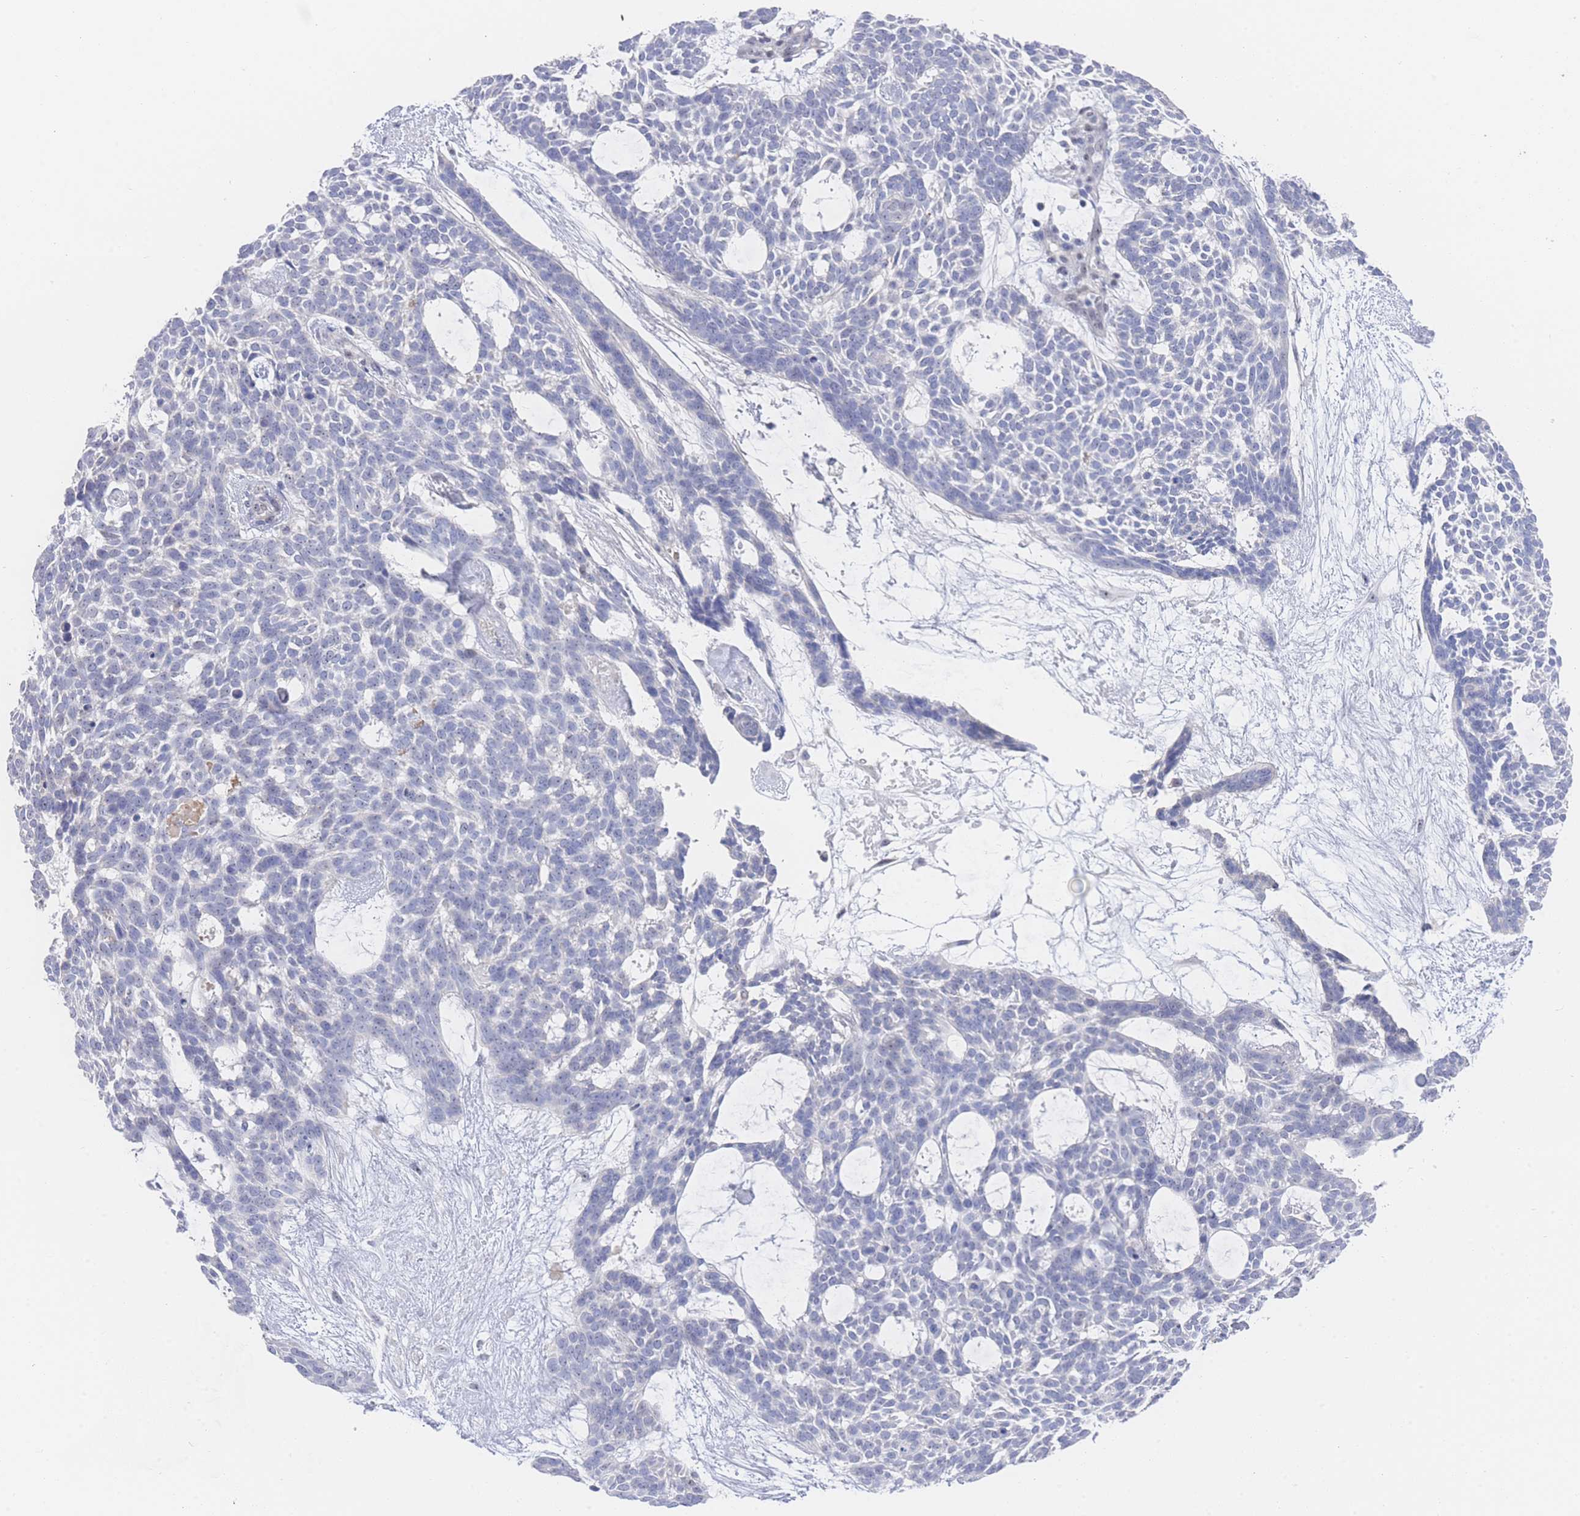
{"staining": {"intensity": "negative", "quantity": "none", "location": "none"}, "tissue": "skin cancer", "cell_type": "Tumor cells", "image_type": "cancer", "snomed": [{"axis": "morphology", "description": "Basal cell carcinoma"}, {"axis": "topography", "description": "Skin"}], "caption": "A histopathology image of skin basal cell carcinoma stained for a protein reveals no brown staining in tumor cells. (DAB (3,3'-diaminobenzidine) IHC with hematoxylin counter stain).", "gene": "ZNF142", "patient": {"sex": "male", "age": 61}}